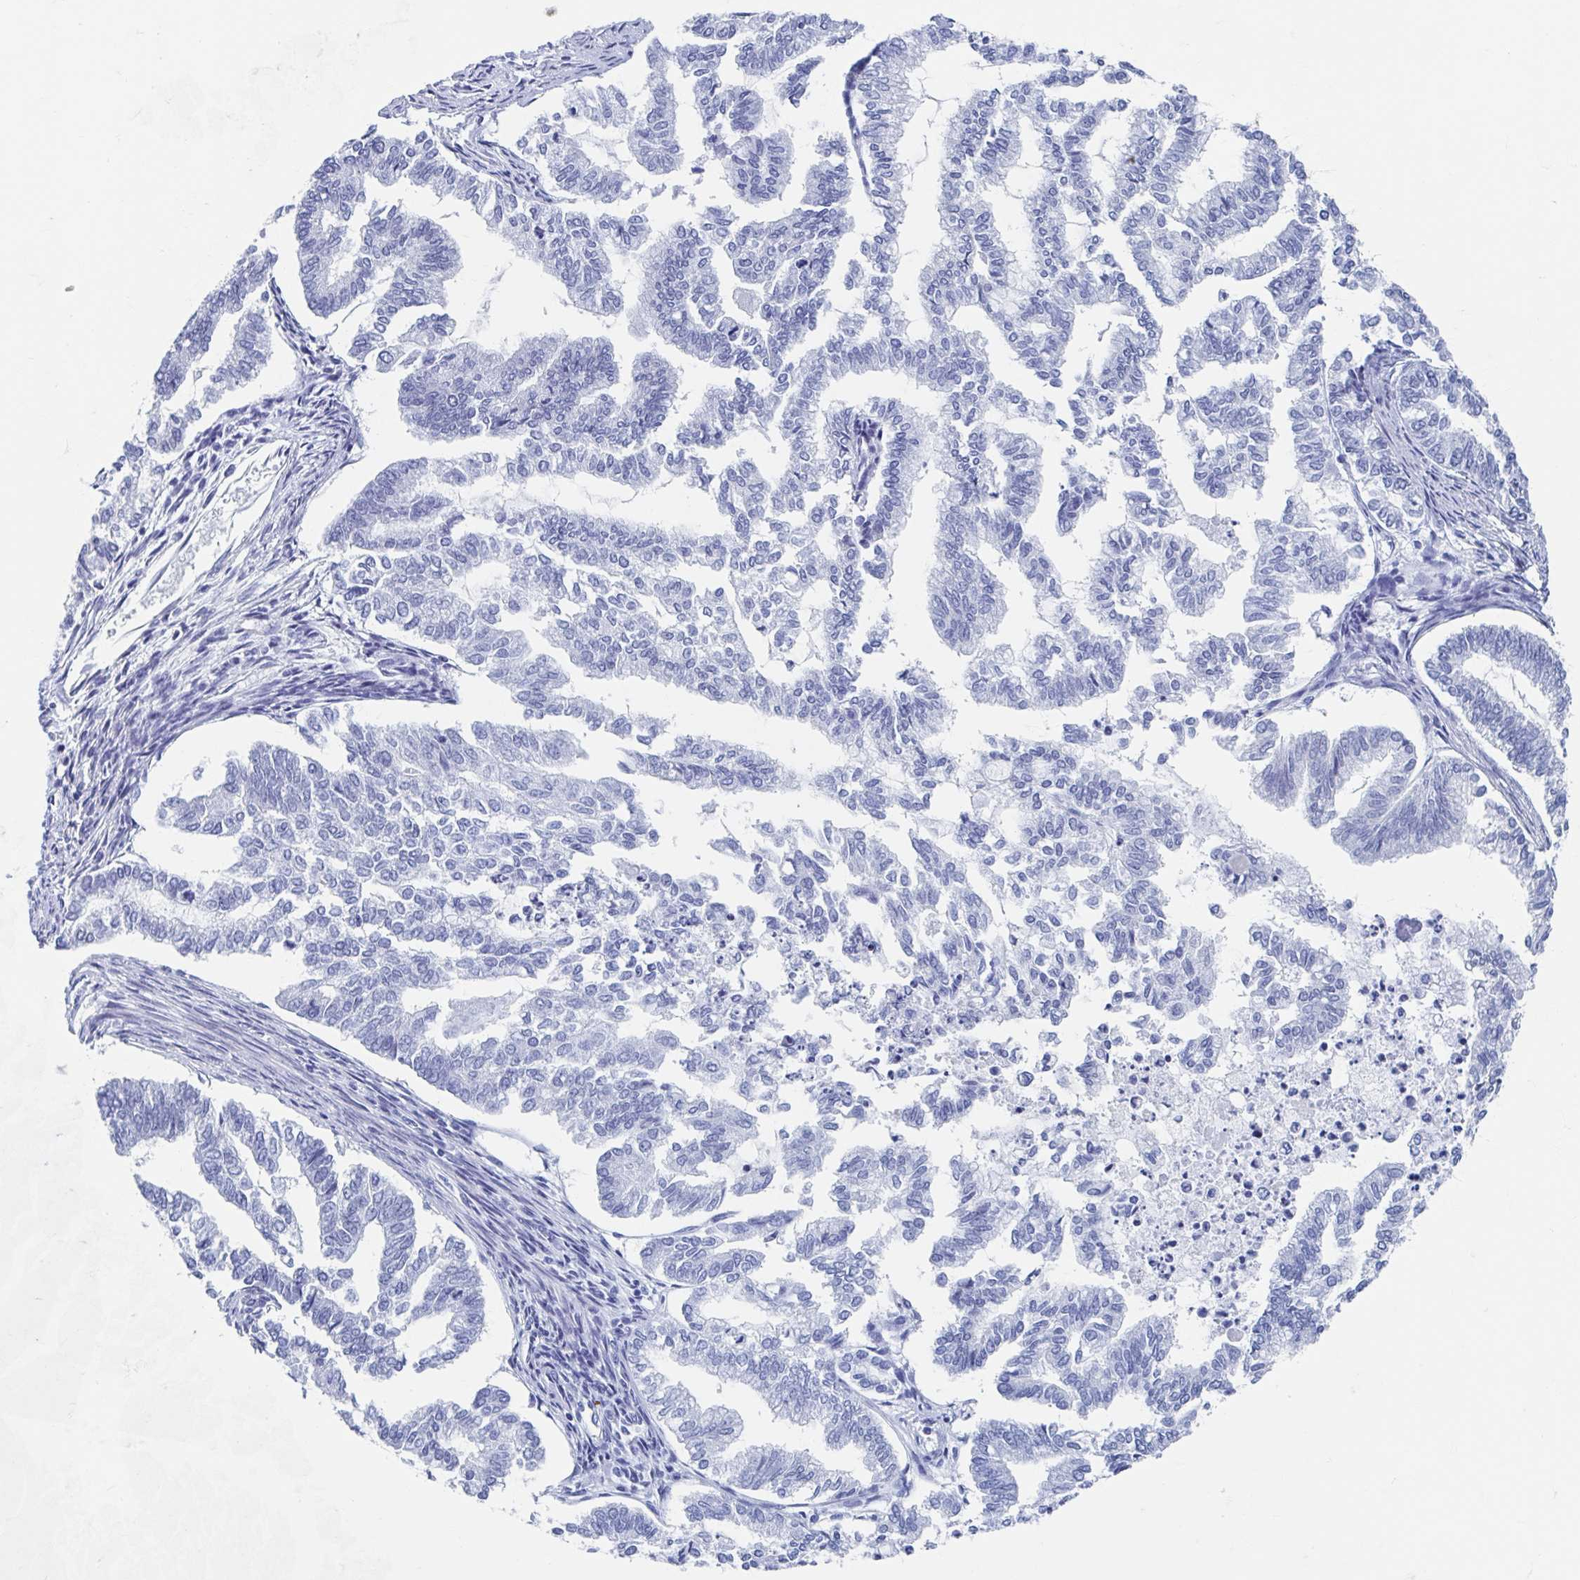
{"staining": {"intensity": "negative", "quantity": "none", "location": "none"}, "tissue": "endometrial cancer", "cell_type": "Tumor cells", "image_type": "cancer", "snomed": [{"axis": "morphology", "description": "Adenocarcinoma, NOS"}, {"axis": "topography", "description": "Endometrium"}], "caption": "Tumor cells are negative for brown protein staining in adenocarcinoma (endometrial). (DAB IHC with hematoxylin counter stain).", "gene": "C10orf53", "patient": {"sex": "female", "age": 79}}